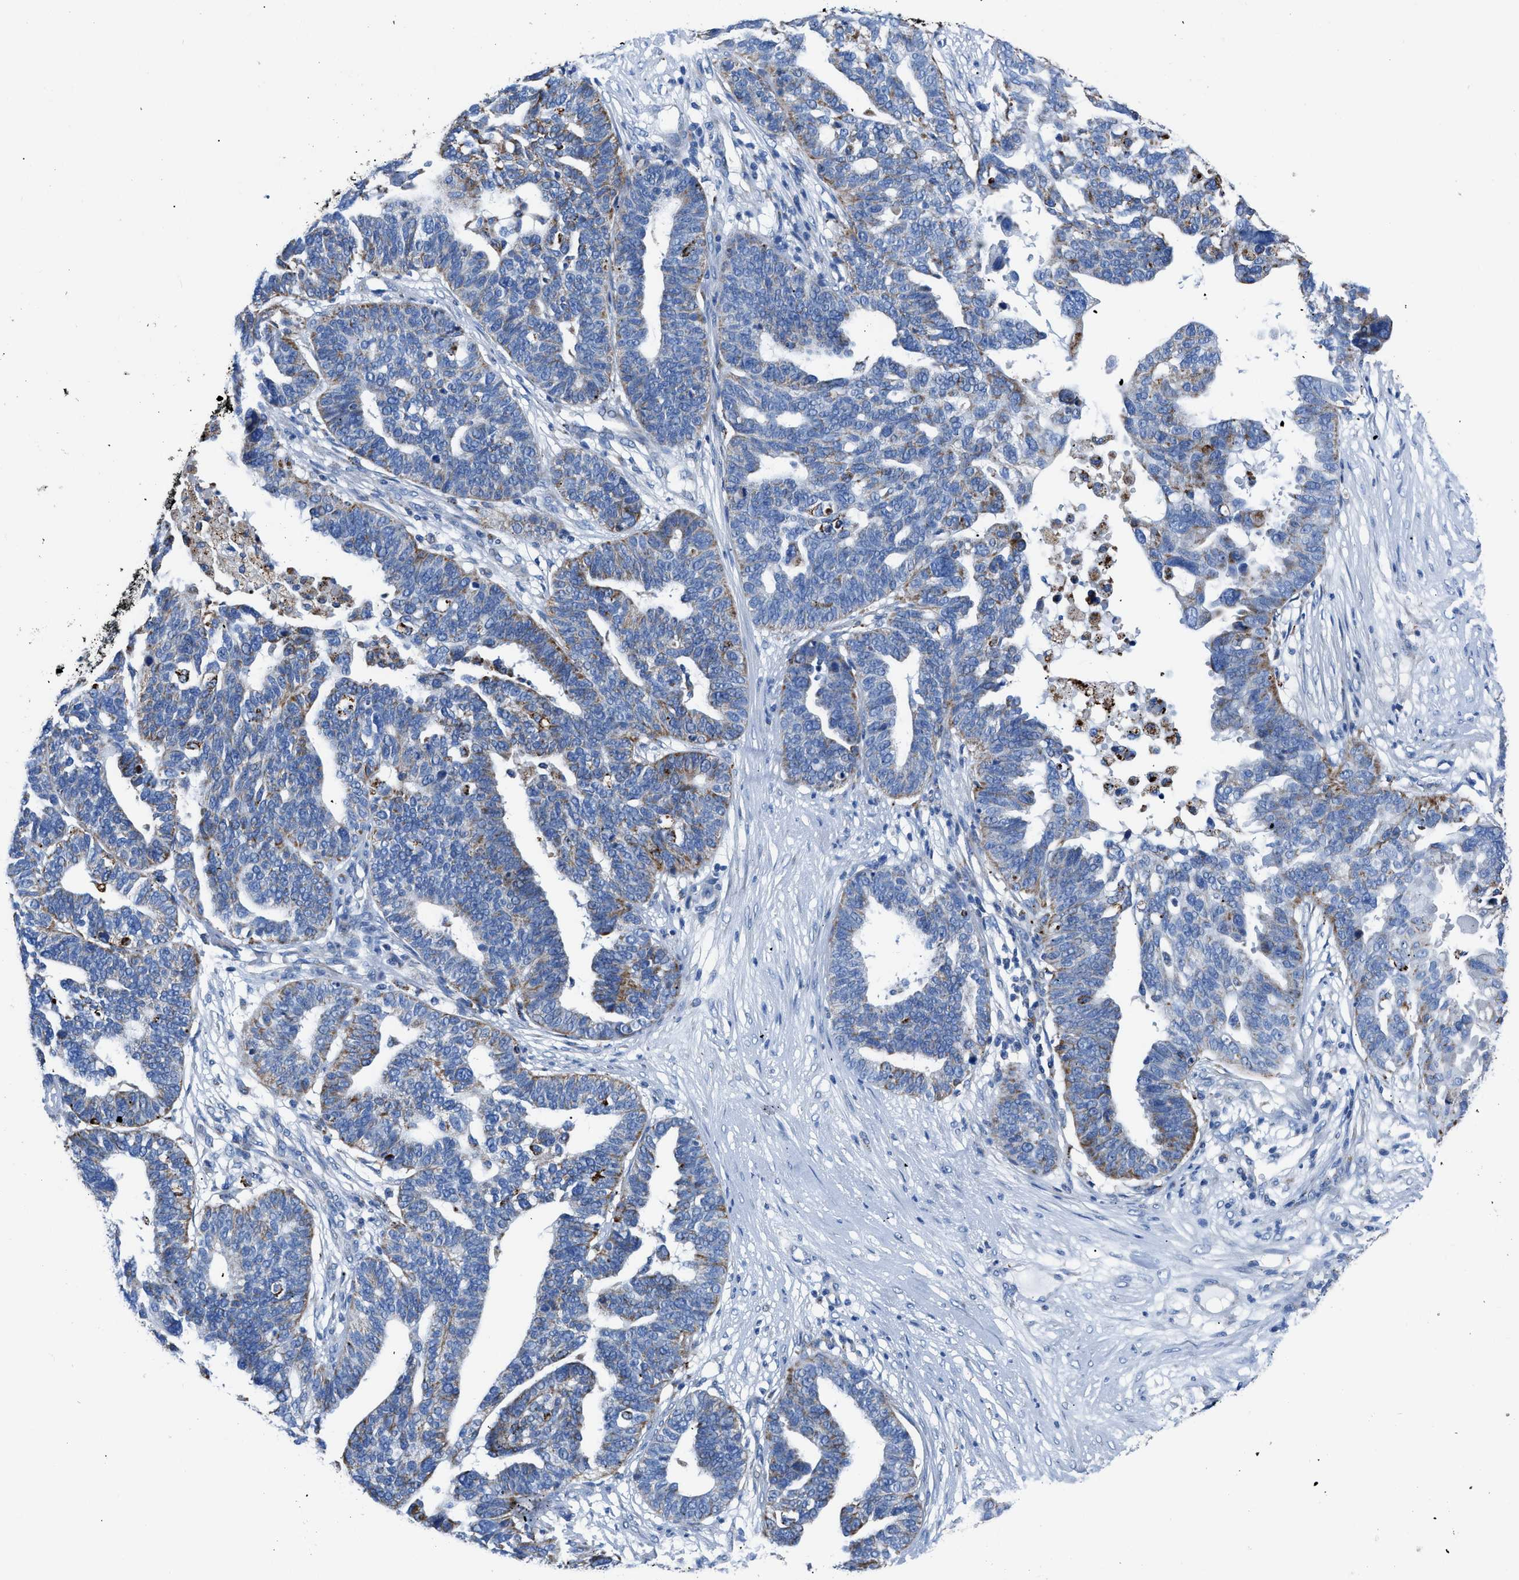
{"staining": {"intensity": "moderate", "quantity": "<25%", "location": "cytoplasmic/membranous"}, "tissue": "ovarian cancer", "cell_type": "Tumor cells", "image_type": "cancer", "snomed": [{"axis": "morphology", "description": "Cystadenocarcinoma, serous, NOS"}, {"axis": "topography", "description": "Ovary"}], "caption": "Immunohistochemistry (IHC) of serous cystadenocarcinoma (ovarian) exhibits low levels of moderate cytoplasmic/membranous positivity in approximately <25% of tumor cells.", "gene": "ZDHHC3", "patient": {"sex": "female", "age": 59}}